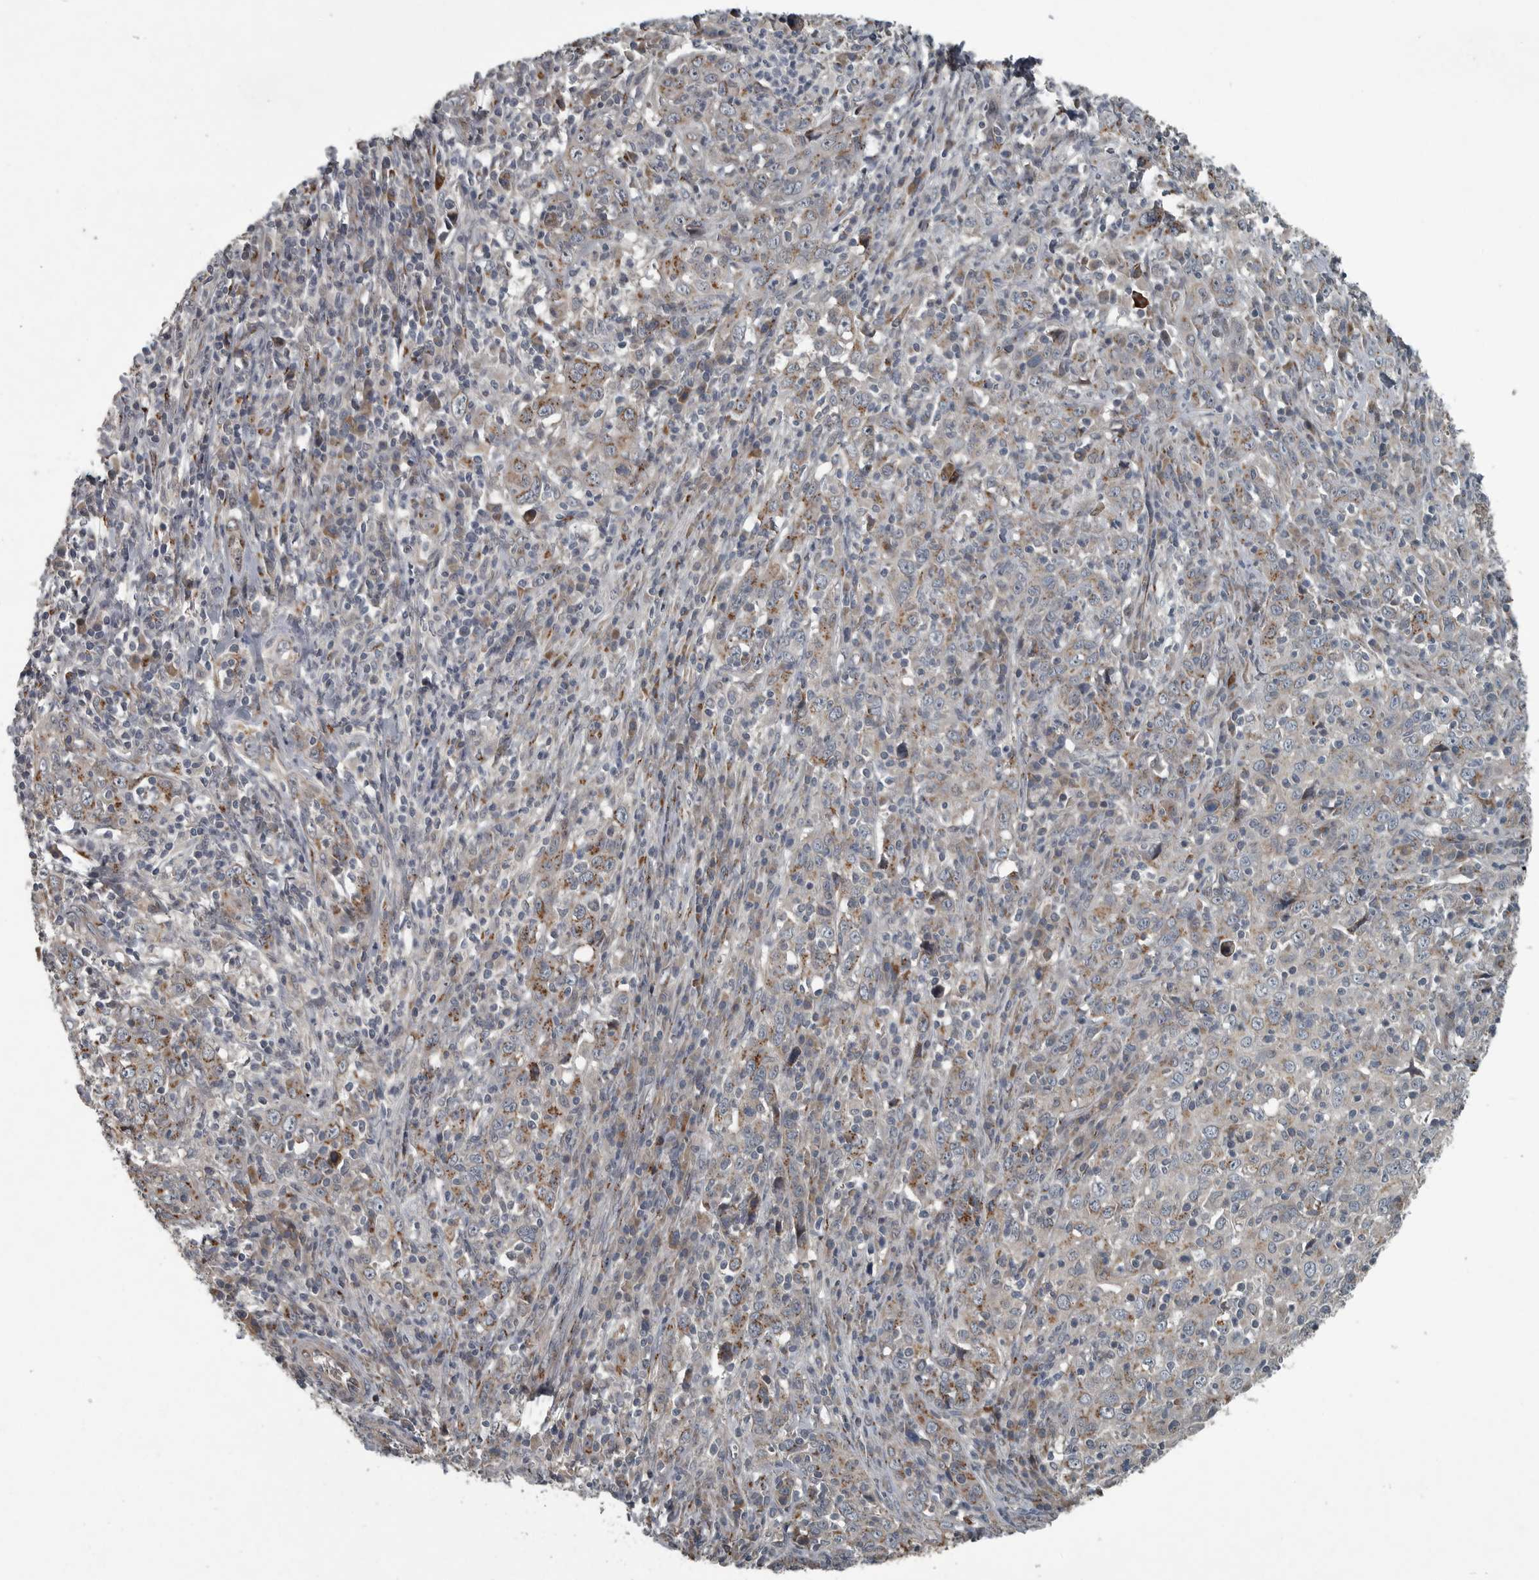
{"staining": {"intensity": "moderate", "quantity": "25%-75%", "location": "cytoplasmic/membranous"}, "tissue": "cervical cancer", "cell_type": "Tumor cells", "image_type": "cancer", "snomed": [{"axis": "morphology", "description": "Squamous cell carcinoma, NOS"}, {"axis": "topography", "description": "Cervix"}], "caption": "Immunohistochemistry histopathology image of neoplastic tissue: cervical cancer stained using immunohistochemistry (IHC) exhibits medium levels of moderate protein expression localized specifically in the cytoplasmic/membranous of tumor cells, appearing as a cytoplasmic/membranous brown color.", "gene": "ZNF345", "patient": {"sex": "female", "age": 46}}